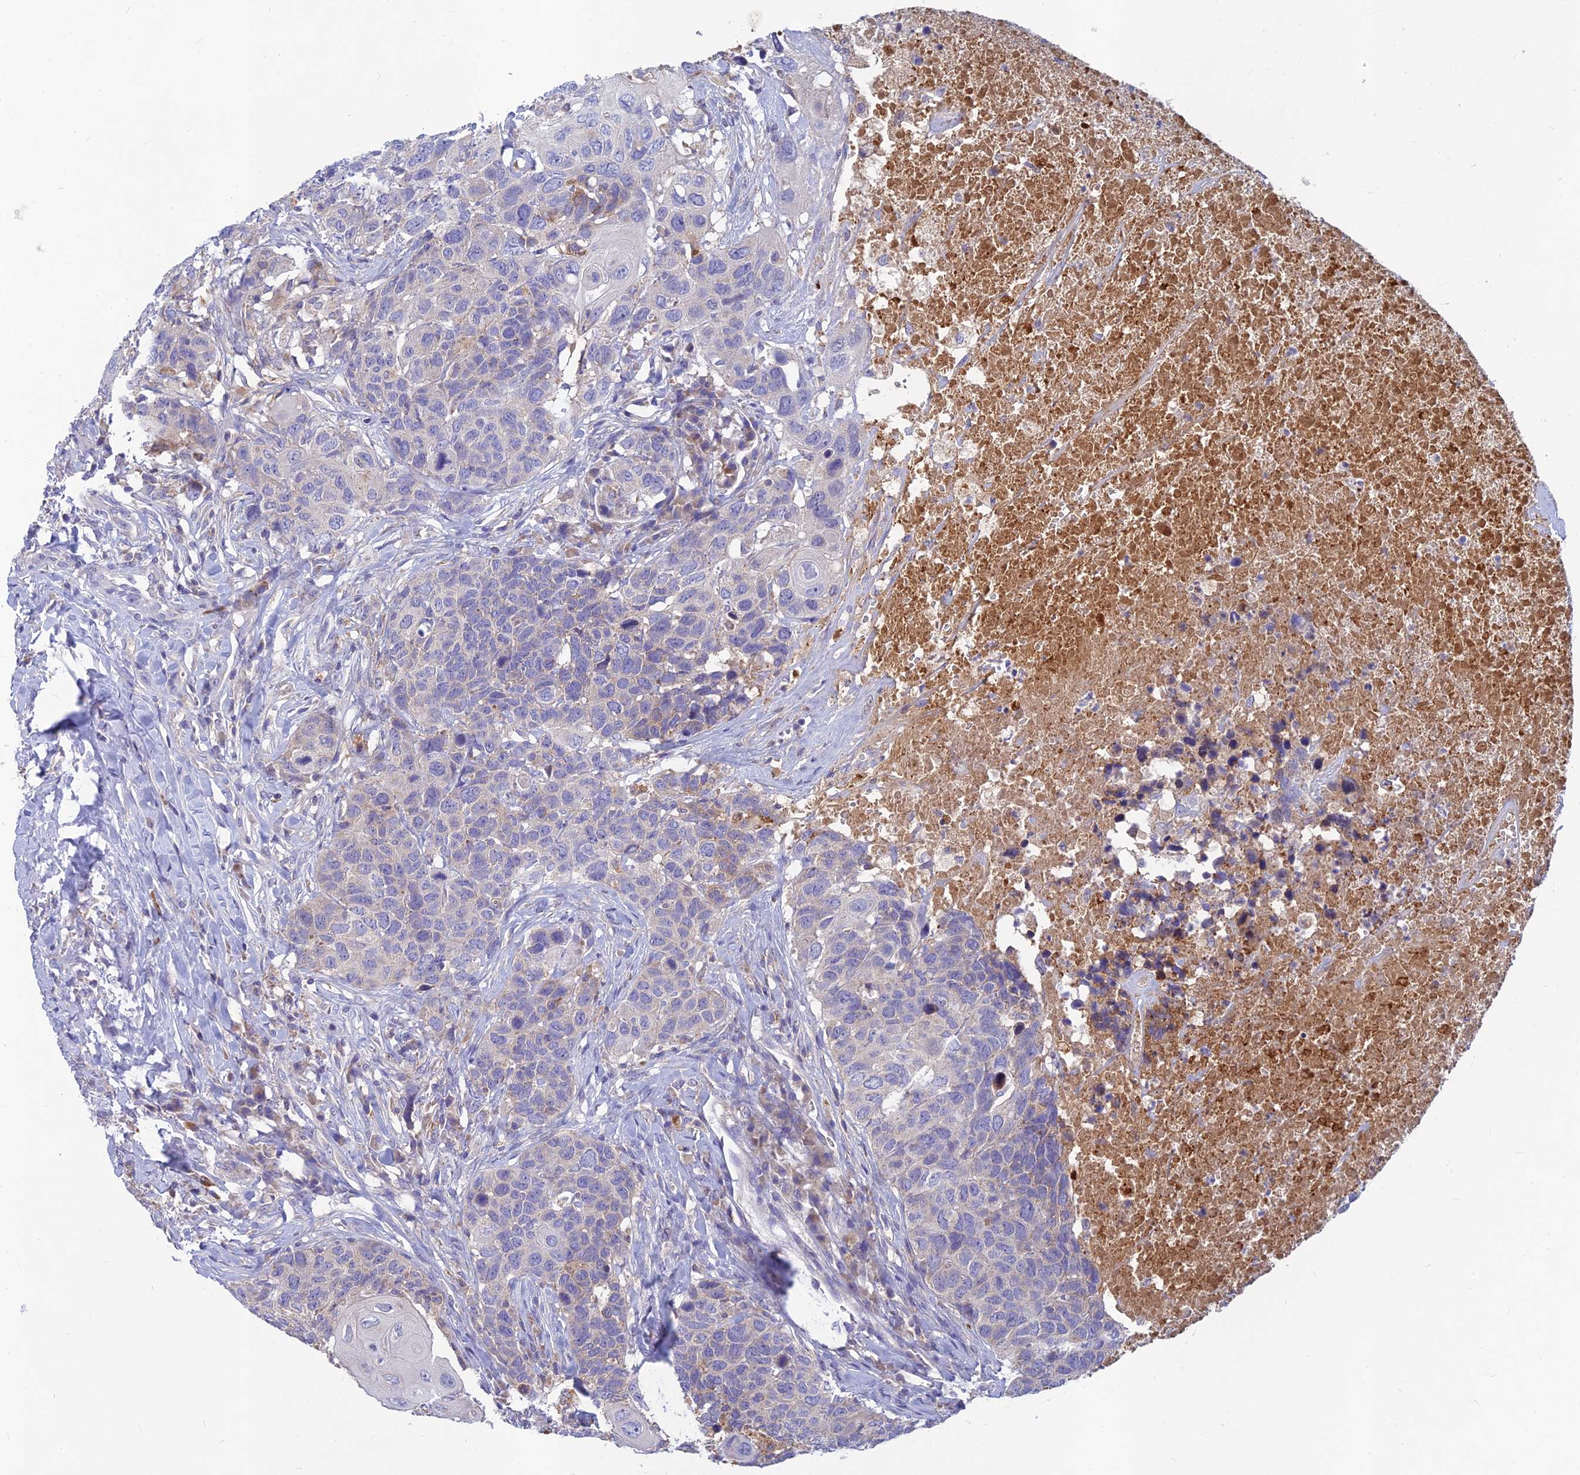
{"staining": {"intensity": "moderate", "quantity": "<25%", "location": "cytoplasmic/membranous"}, "tissue": "head and neck cancer", "cell_type": "Tumor cells", "image_type": "cancer", "snomed": [{"axis": "morphology", "description": "Squamous cell carcinoma, NOS"}, {"axis": "topography", "description": "Head-Neck"}], "caption": "Squamous cell carcinoma (head and neck) stained with a protein marker shows moderate staining in tumor cells.", "gene": "CACNA1B", "patient": {"sex": "male", "age": 66}}